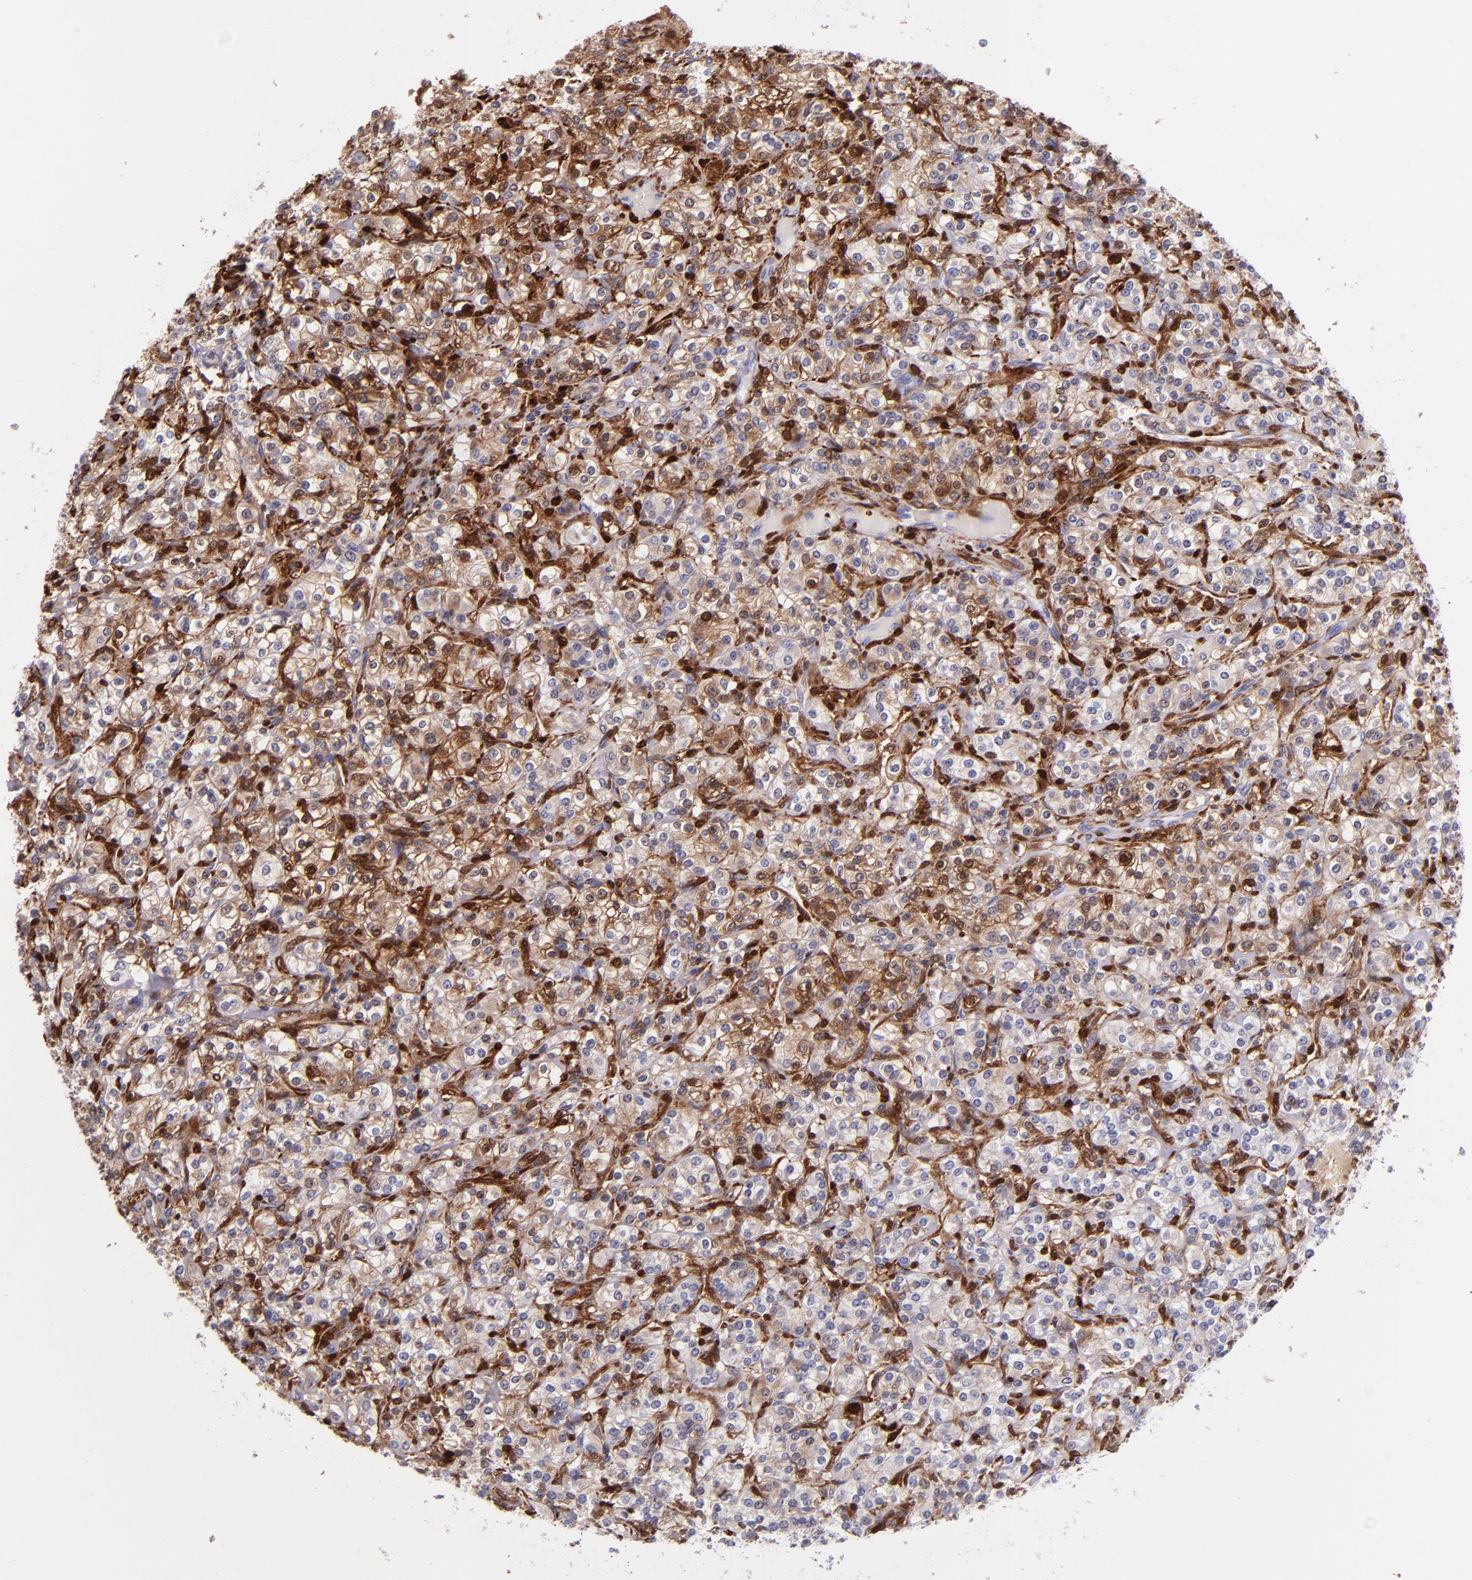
{"staining": {"intensity": "moderate", "quantity": "25%-75%", "location": "cytoplasmic/membranous,nuclear"}, "tissue": "renal cancer", "cell_type": "Tumor cells", "image_type": "cancer", "snomed": [{"axis": "morphology", "description": "Adenocarcinoma, NOS"}, {"axis": "topography", "description": "Kidney"}], "caption": "Renal cancer was stained to show a protein in brown. There is medium levels of moderate cytoplasmic/membranous and nuclear positivity in about 25%-75% of tumor cells.", "gene": "LGALS1", "patient": {"sex": "male", "age": 77}}